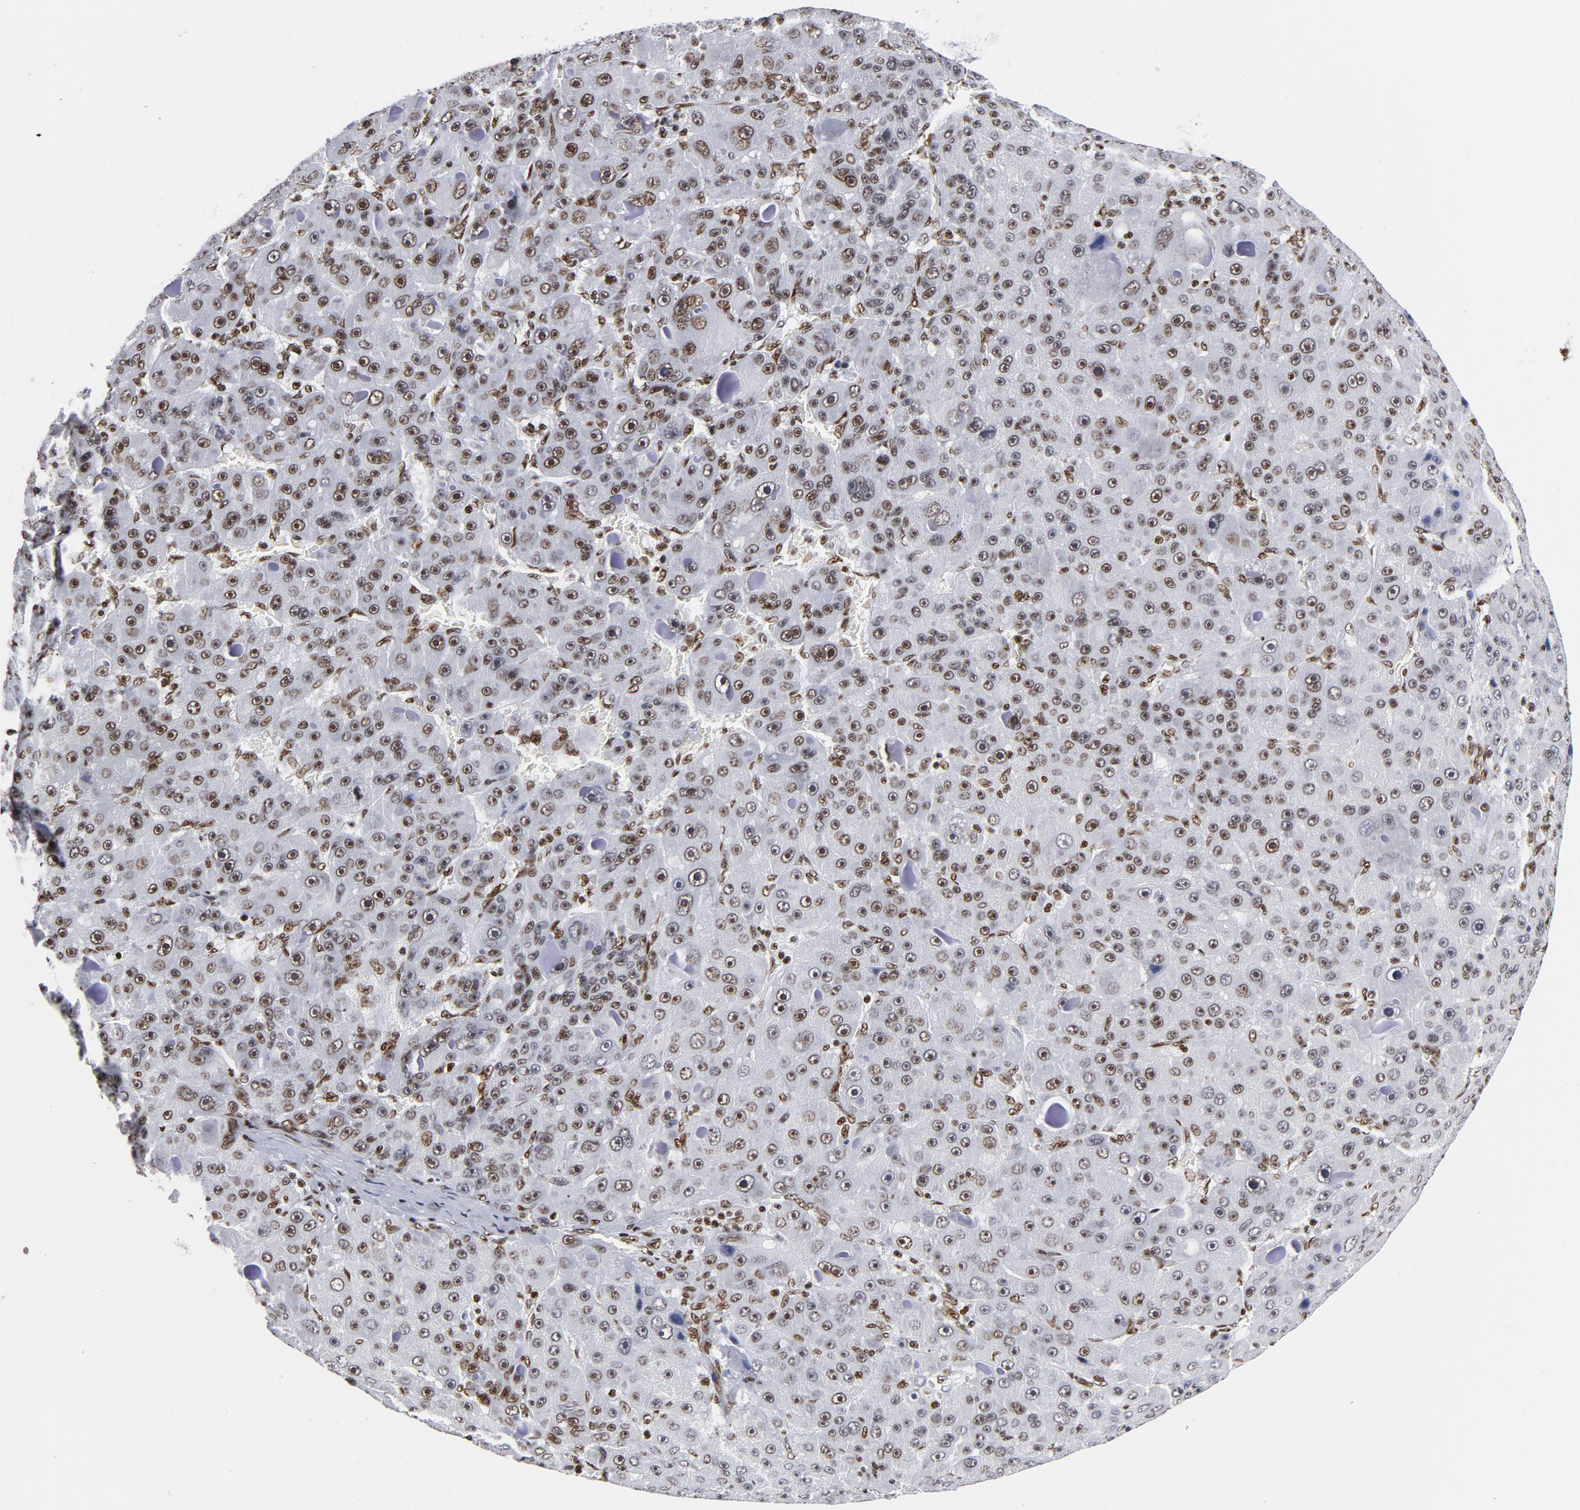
{"staining": {"intensity": "moderate", "quantity": ">75%", "location": "cytoplasmic/membranous,nuclear"}, "tissue": "liver cancer", "cell_type": "Tumor cells", "image_type": "cancer", "snomed": [{"axis": "morphology", "description": "Carcinoma, Hepatocellular, NOS"}, {"axis": "topography", "description": "Liver"}], "caption": "The micrograph reveals immunohistochemical staining of hepatocellular carcinoma (liver). There is moderate cytoplasmic/membranous and nuclear positivity is identified in approximately >75% of tumor cells. (brown staining indicates protein expression, while blue staining denotes nuclei).", "gene": "TOP2B", "patient": {"sex": "male", "age": 76}}